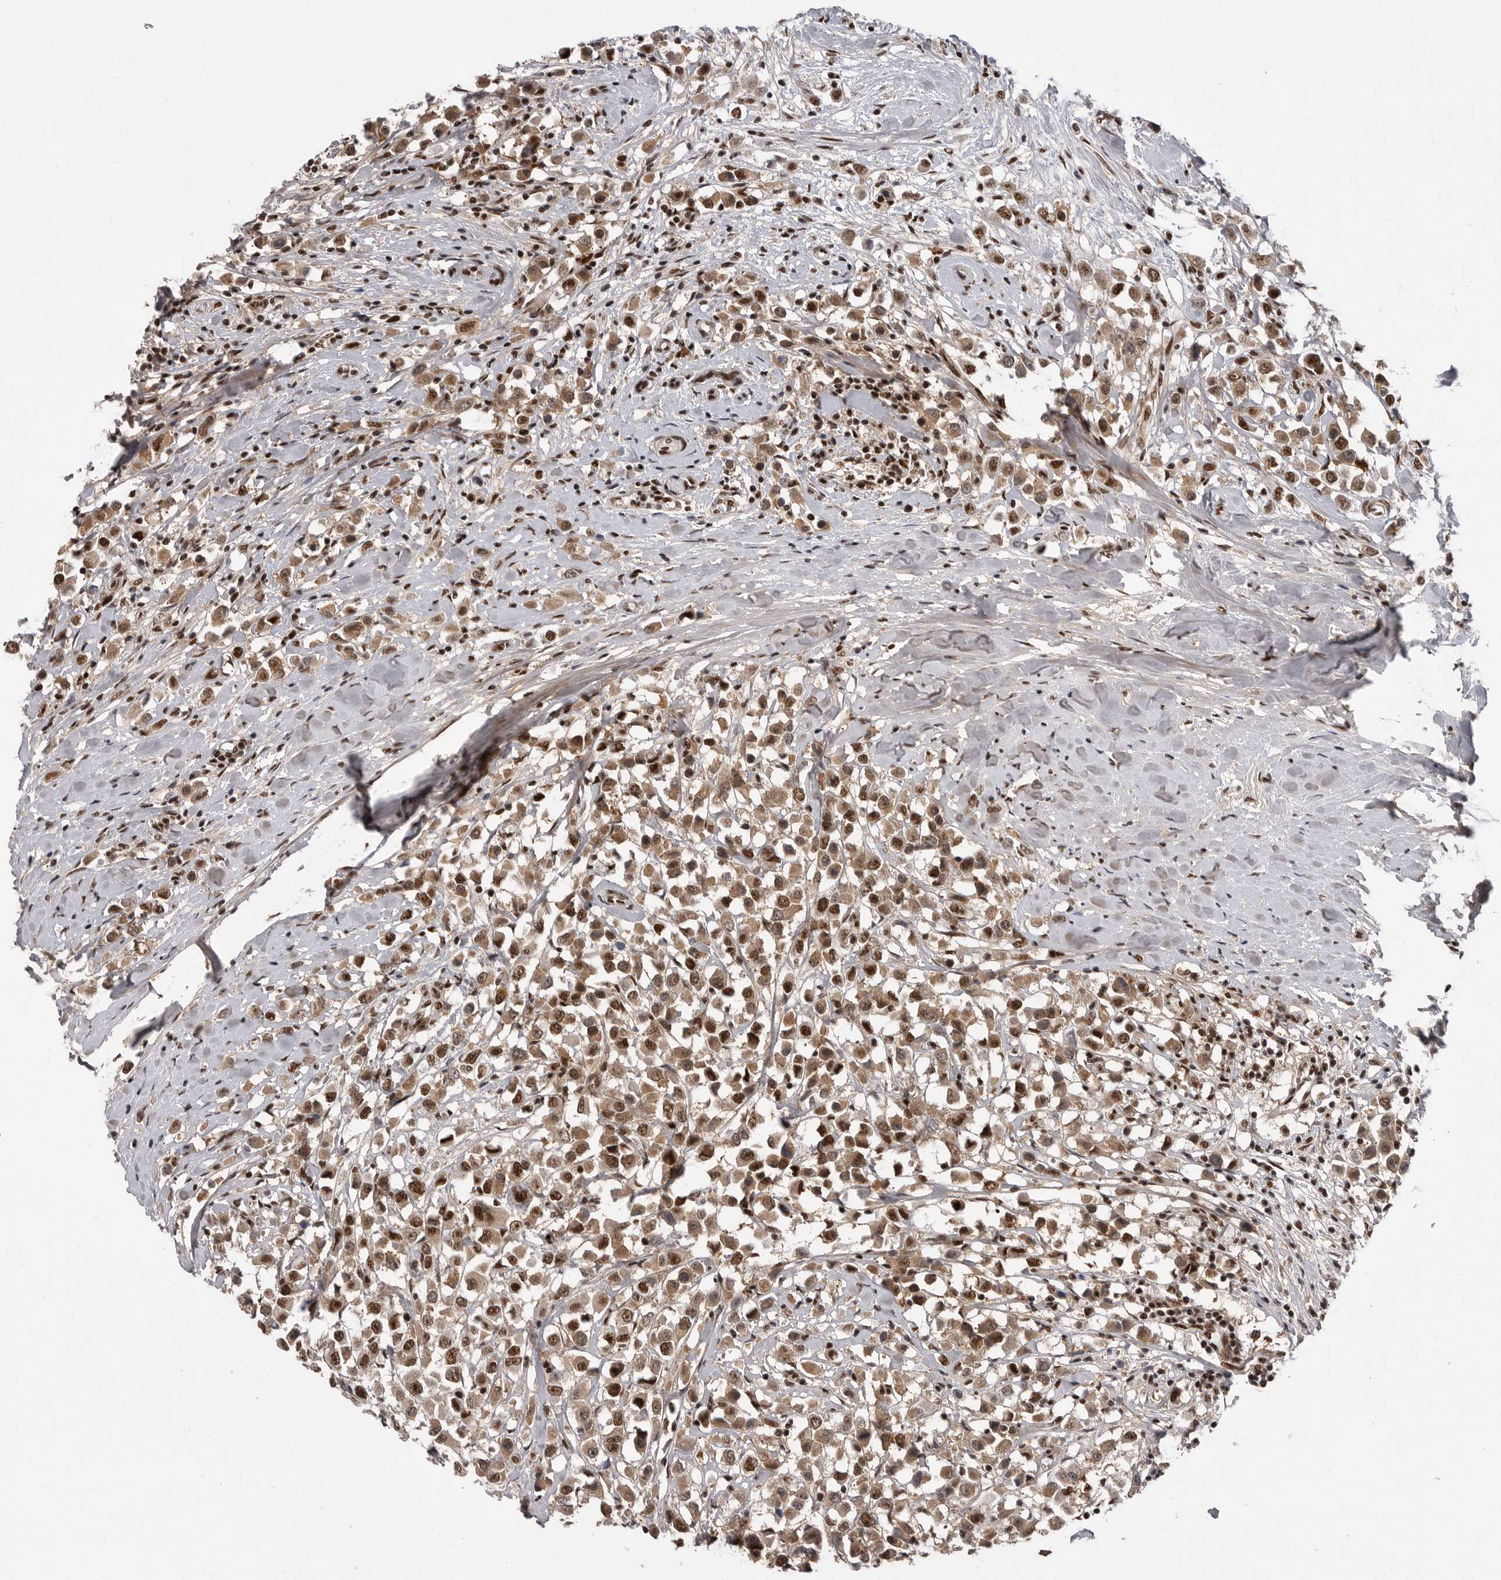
{"staining": {"intensity": "moderate", "quantity": ">75%", "location": "cytoplasmic/membranous,nuclear"}, "tissue": "breast cancer", "cell_type": "Tumor cells", "image_type": "cancer", "snomed": [{"axis": "morphology", "description": "Duct carcinoma"}, {"axis": "topography", "description": "Breast"}], "caption": "This is an image of immunohistochemistry staining of breast cancer (invasive ductal carcinoma), which shows moderate positivity in the cytoplasmic/membranous and nuclear of tumor cells.", "gene": "PPP1R8", "patient": {"sex": "female", "age": 61}}